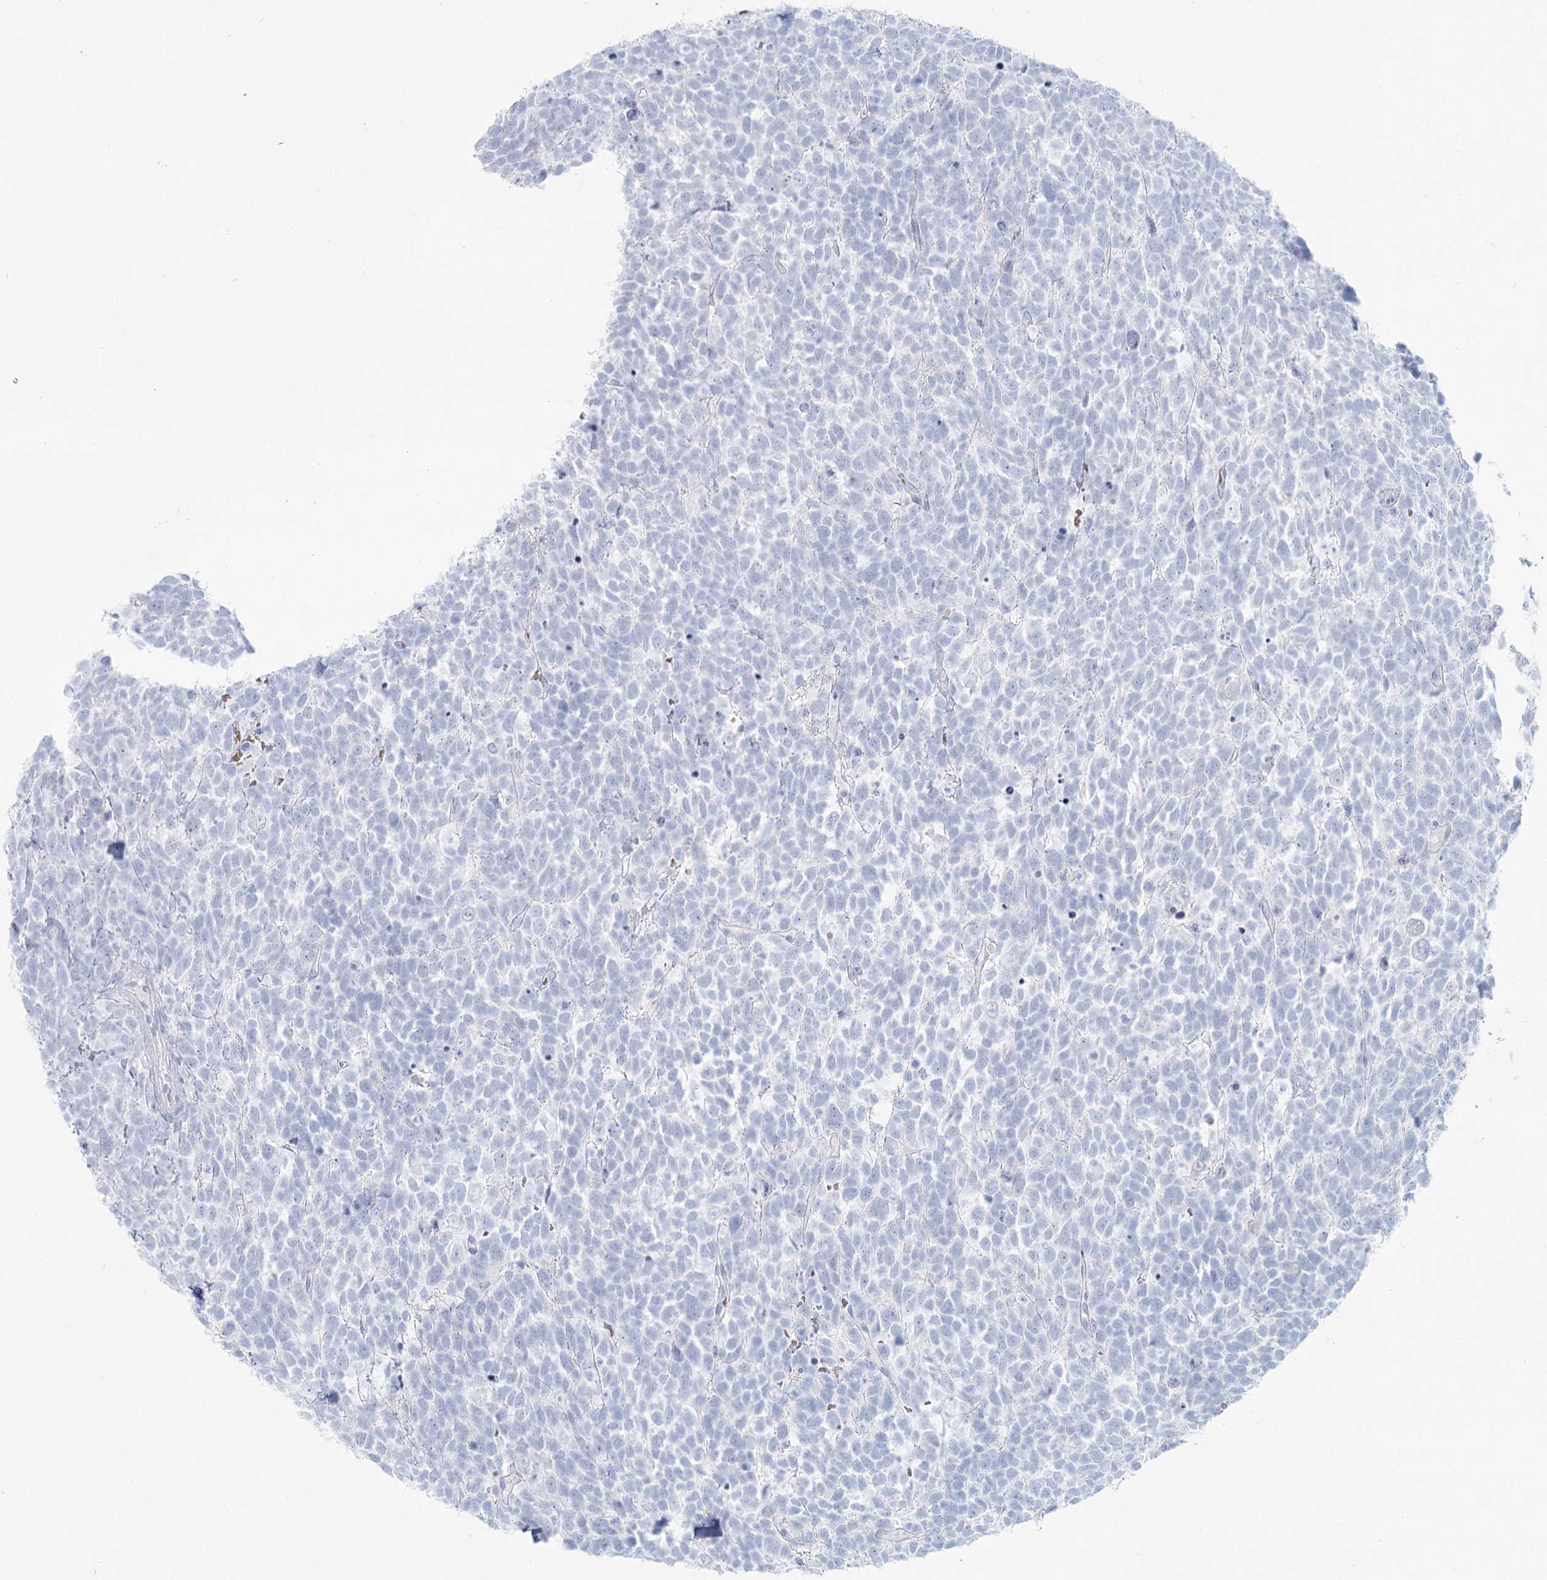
{"staining": {"intensity": "negative", "quantity": "none", "location": "none"}, "tissue": "urothelial cancer", "cell_type": "Tumor cells", "image_type": "cancer", "snomed": [{"axis": "morphology", "description": "Urothelial carcinoma, High grade"}, {"axis": "topography", "description": "Urinary bladder"}], "caption": "Immunohistochemical staining of human urothelial carcinoma (high-grade) shows no significant positivity in tumor cells.", "gene": "IFIT5", "patient": {"sex": "female", "age": 82}}